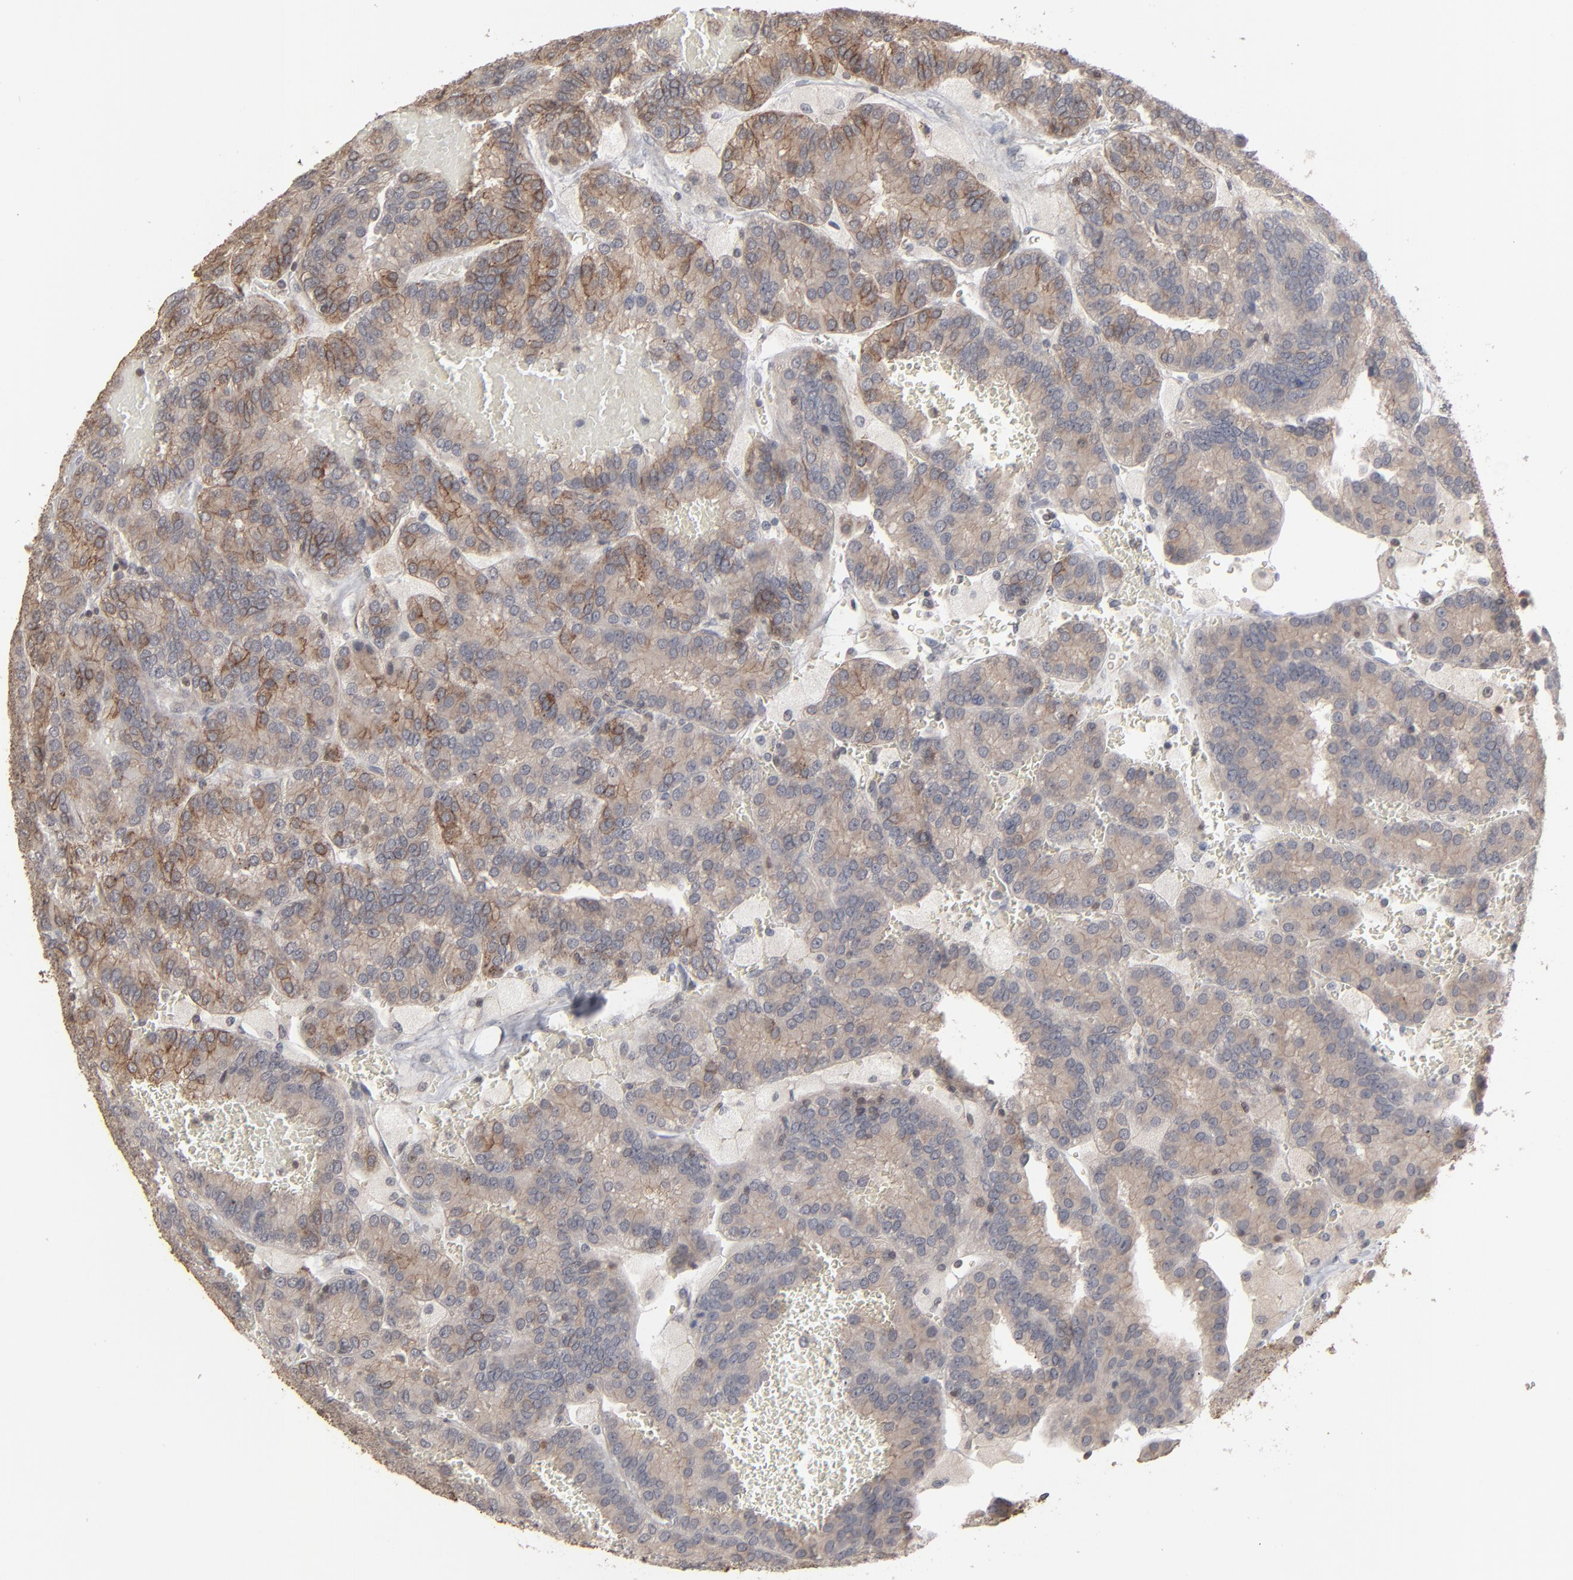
{"staining": {"intensity": "moderate", "quantity": ">75%", "location": "cytoplasmic/membranous"}, "tissue": "renal cancer", "cell_type": "Tumor cells", "image_type": "cancer", "snomed": [{"axis": "morphology", "description": "Adenocarcinoma, NOS"}, {"axis": "topography", "description": "Kidney"}], "caption": "Moderate cytoplasmic/membranous positivity is identified in about >75% of tumor cells in adenocarcinoma (renal).", "gene": "STAT4", "patient": {"sex": "male", "age": 46}}